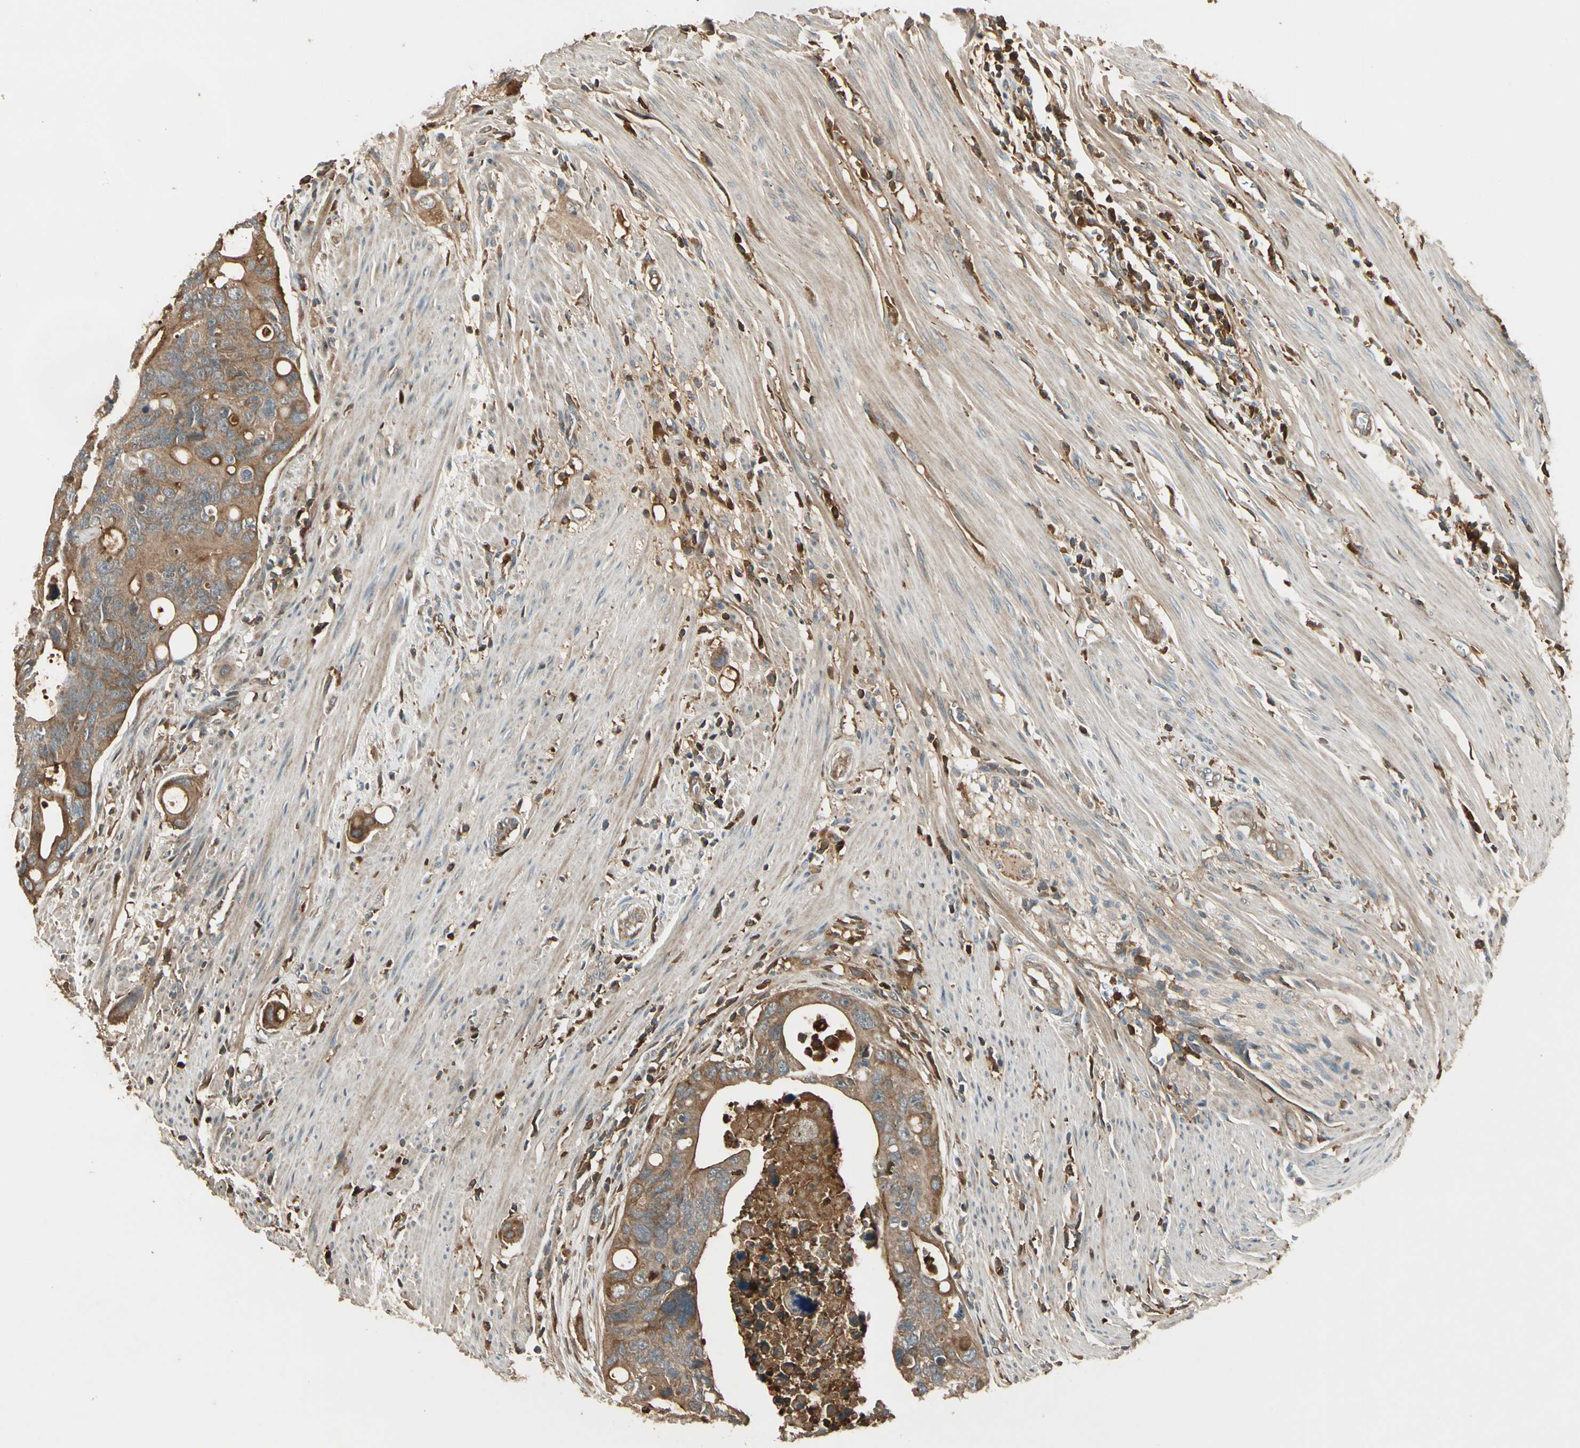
{"staining": {"intensity": "moderate", "quantity": ">75%", "location": "cytoplasmic/membranous"}, "tissue": "colorectal cancer", "cell_type": "Tumor cells", "image_type": "cancer", "snomed": [{"axis": "morphology", "description": "Adenocarcinoma, NOS"}, {"axis": "topography", "description": "Colon"}], "caption": "Colorectal adenocarcinoma tissue demonstrates moderate cytoplasmic/membranous staining in about >75% of tumor cells, visualized by immunohistochemistry.", "gene": "STX11", "patient": {"sex": "female", "age": 57}}